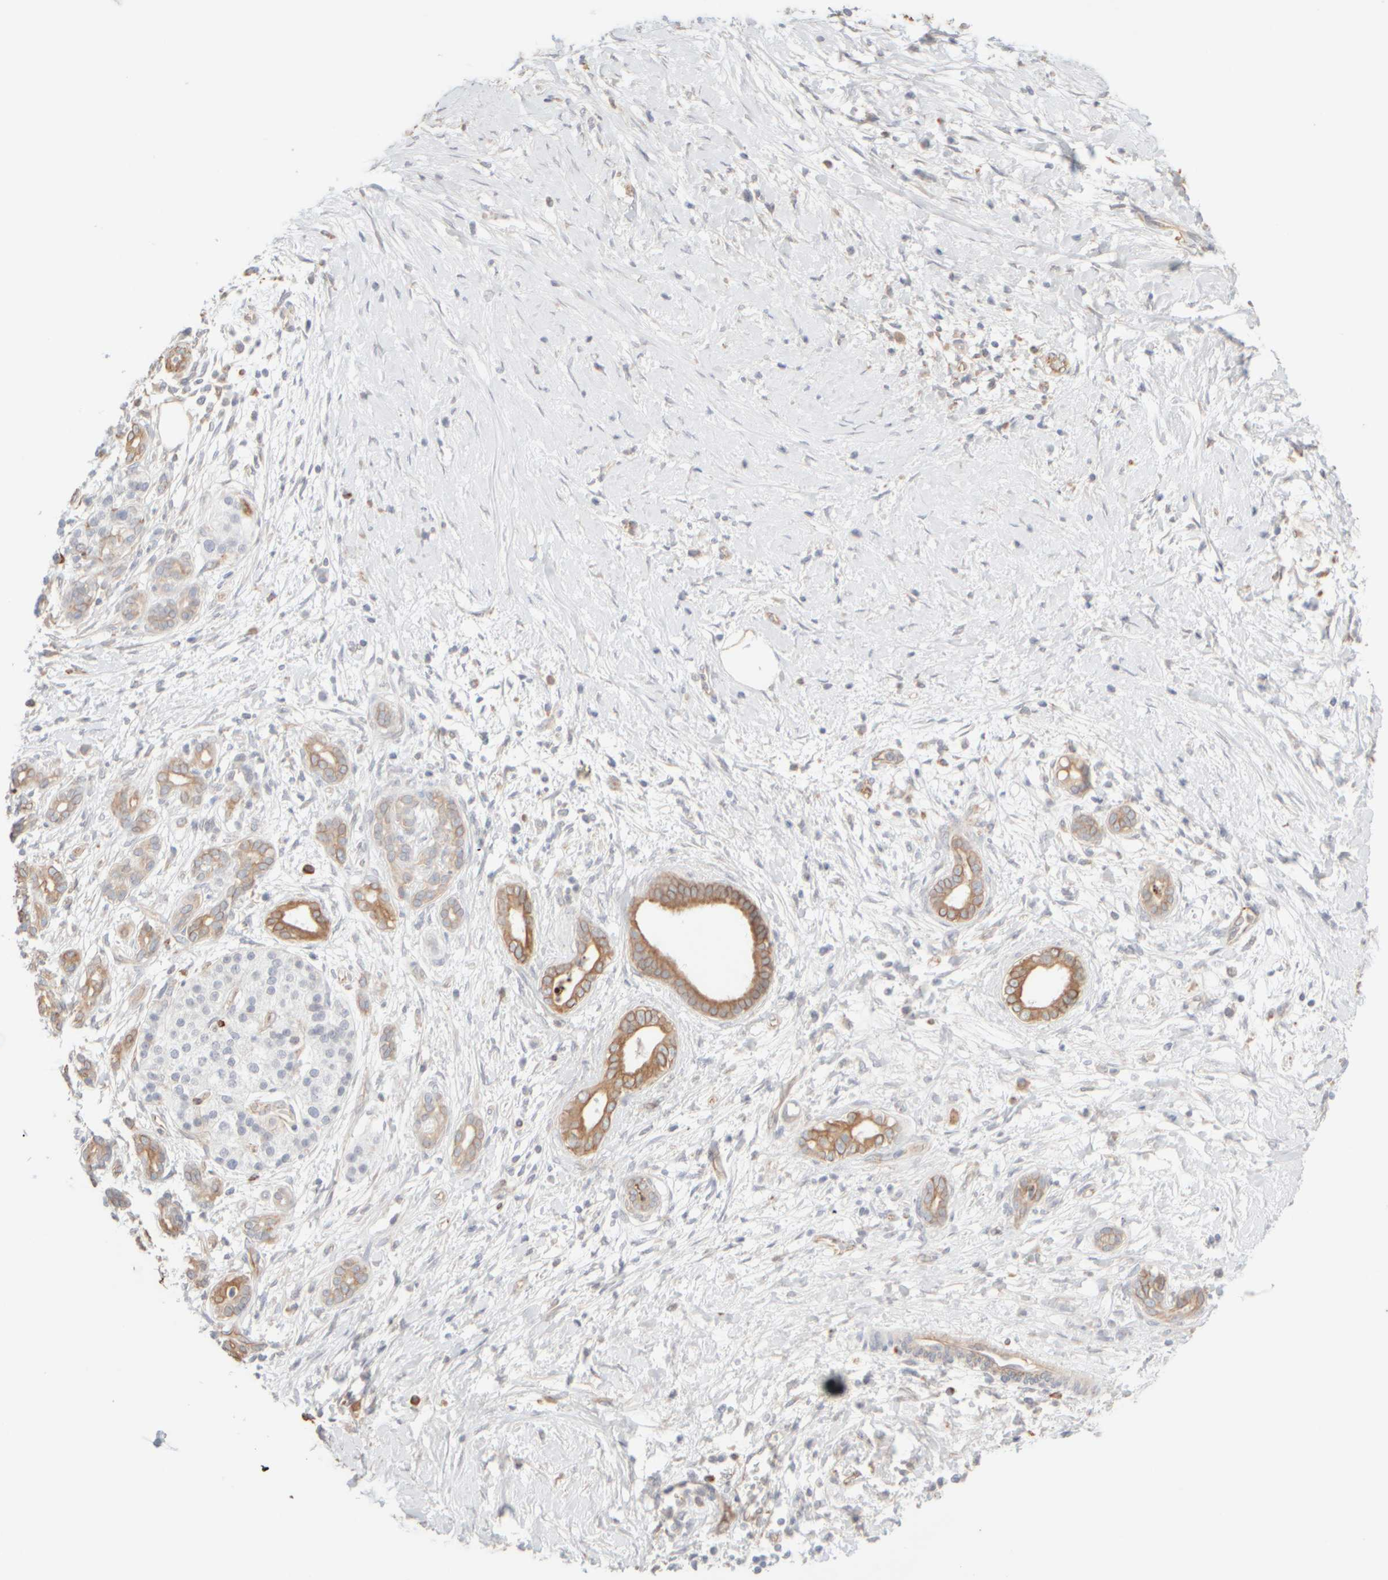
{"staining": {"intensity": "moderate", "quantity": "25%-75%", "location": "cytoplasmic/membranous"}, "tissue": "pancreatic cancer", "cell_type": "Tumor cells", "image_type": "cancer", "snomed": [{"axis": "morphology", "description": "Adenocarcinoma, NOS"}, {"axis": "topography", "description": "Pancreas"}], "caption": "Pancreatic cancer (adenocarcinoma) stained for a protein (brown) demonstrates moderate cytoplasmic/membranous positive expression in about 25%-75% of tumor cells.", "gene": "KRT15", "patient": {"sex": "male", "age": 58}}